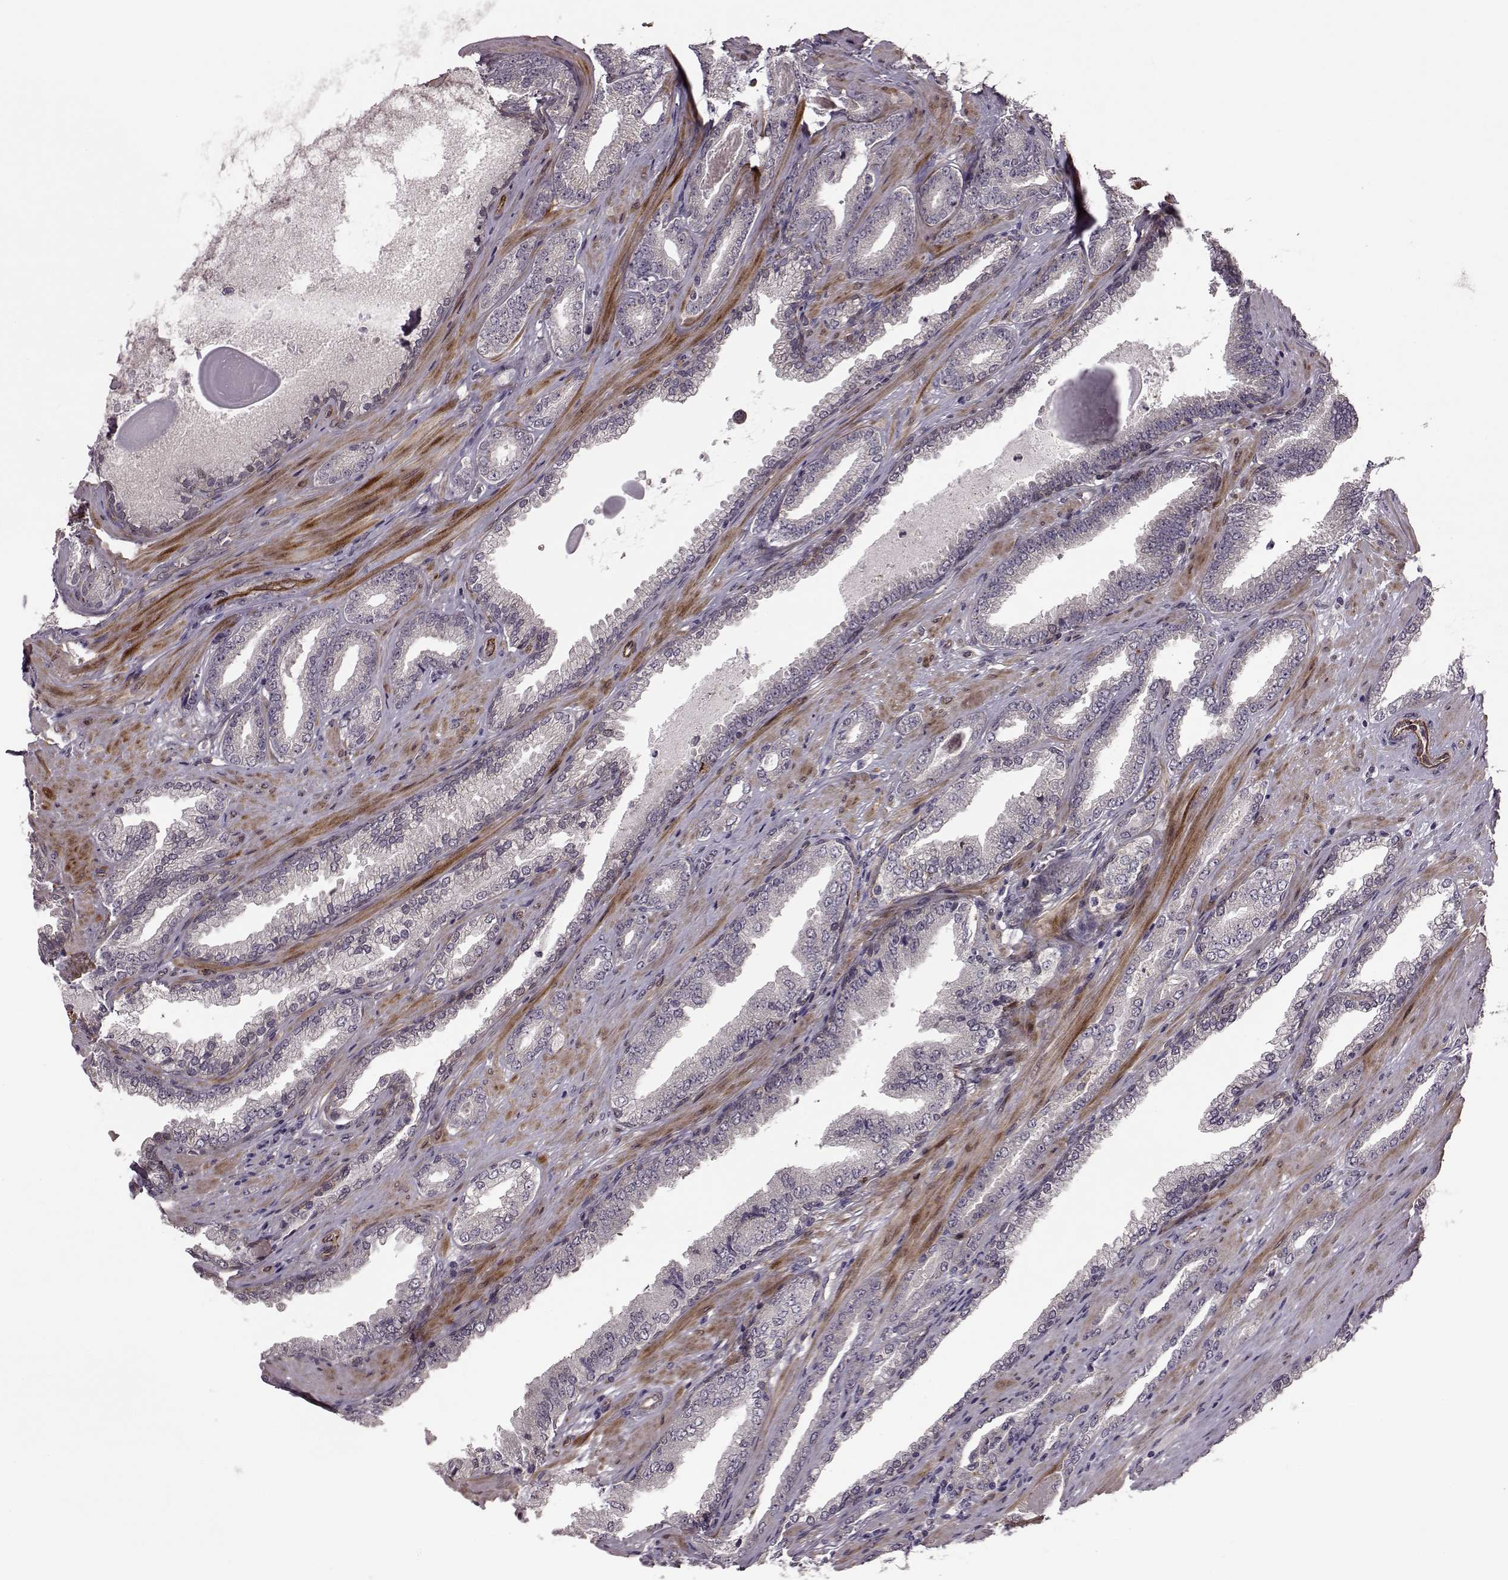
{"staining": {"intensity": "negative", "quantity": "none", "location": "none"}, "tissue": "prostate cancer", "cell_type": "Tumor cells", "image_type": "cancer", "snomed": [{"axis": "morphology", "description": "Adenocarcinoma, Low grade"}, {"axis": "topography", "description": "Prostate"}], "caption": "Protein analysis of prostate adenocarcinoma (low-grade) shows no significant expression in tumor cells.", "gene": "SYNPO", "patient": {"sex": "male", "age": 61}}